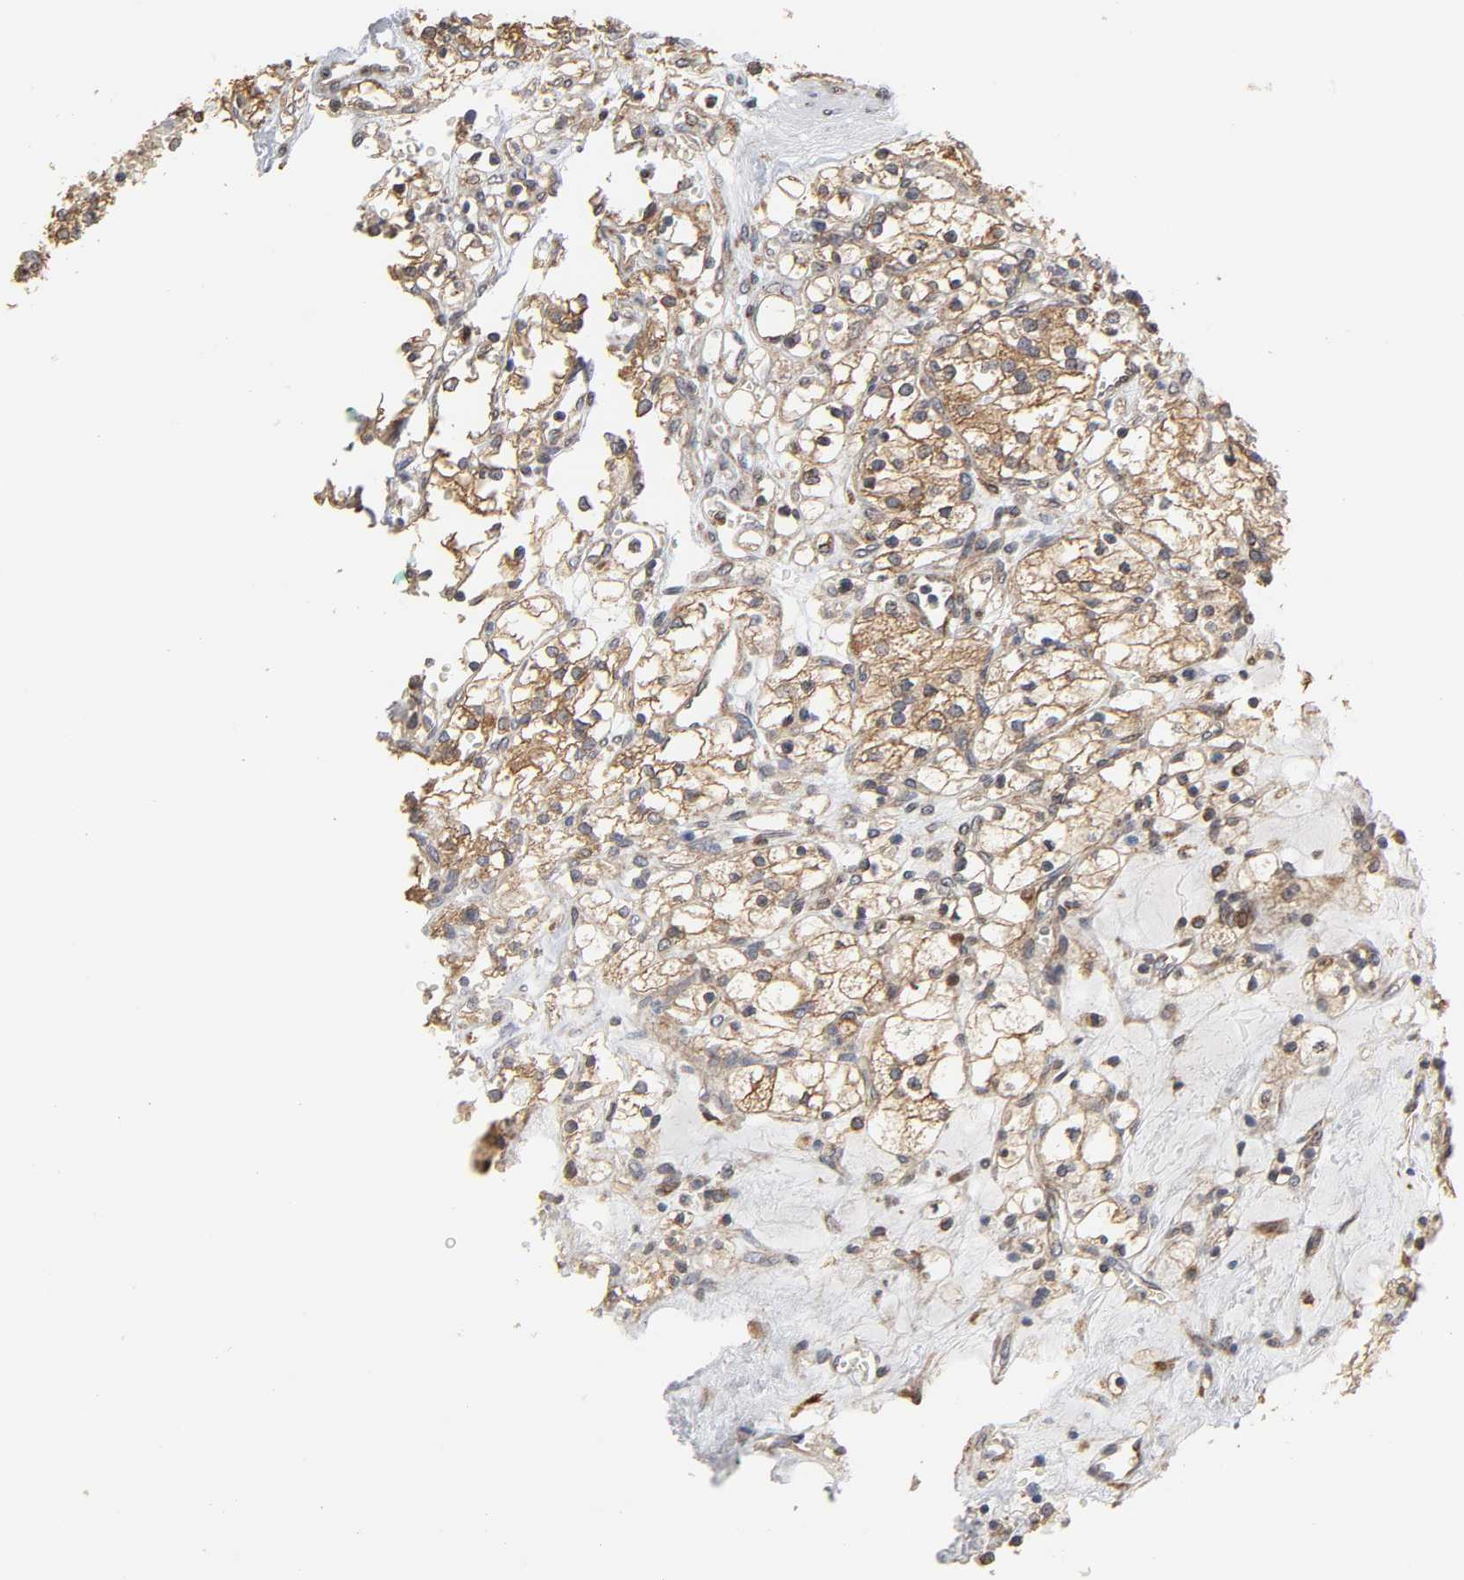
{"staining": {"intensity": "moderate", "quantity": ">75%", "location": "cytoplasmic/membranous"}, "tissue": "renal cancer", "cell_type": "Tumor cells", "image_type": "cancer", "snomed": [{"axis": "morphology", "description": "Adenocarcinoma, NOS"}, {"axis": "topography", "description": "Kidney"}], "caption": "Renal cancer stained with DAB IHC exhibits medium levels of moderate cytoplasmic/membranous staining in approximately >75% of tumor cells.", "gene": "POR", "patient": {"sex": "female", "age": 83}}